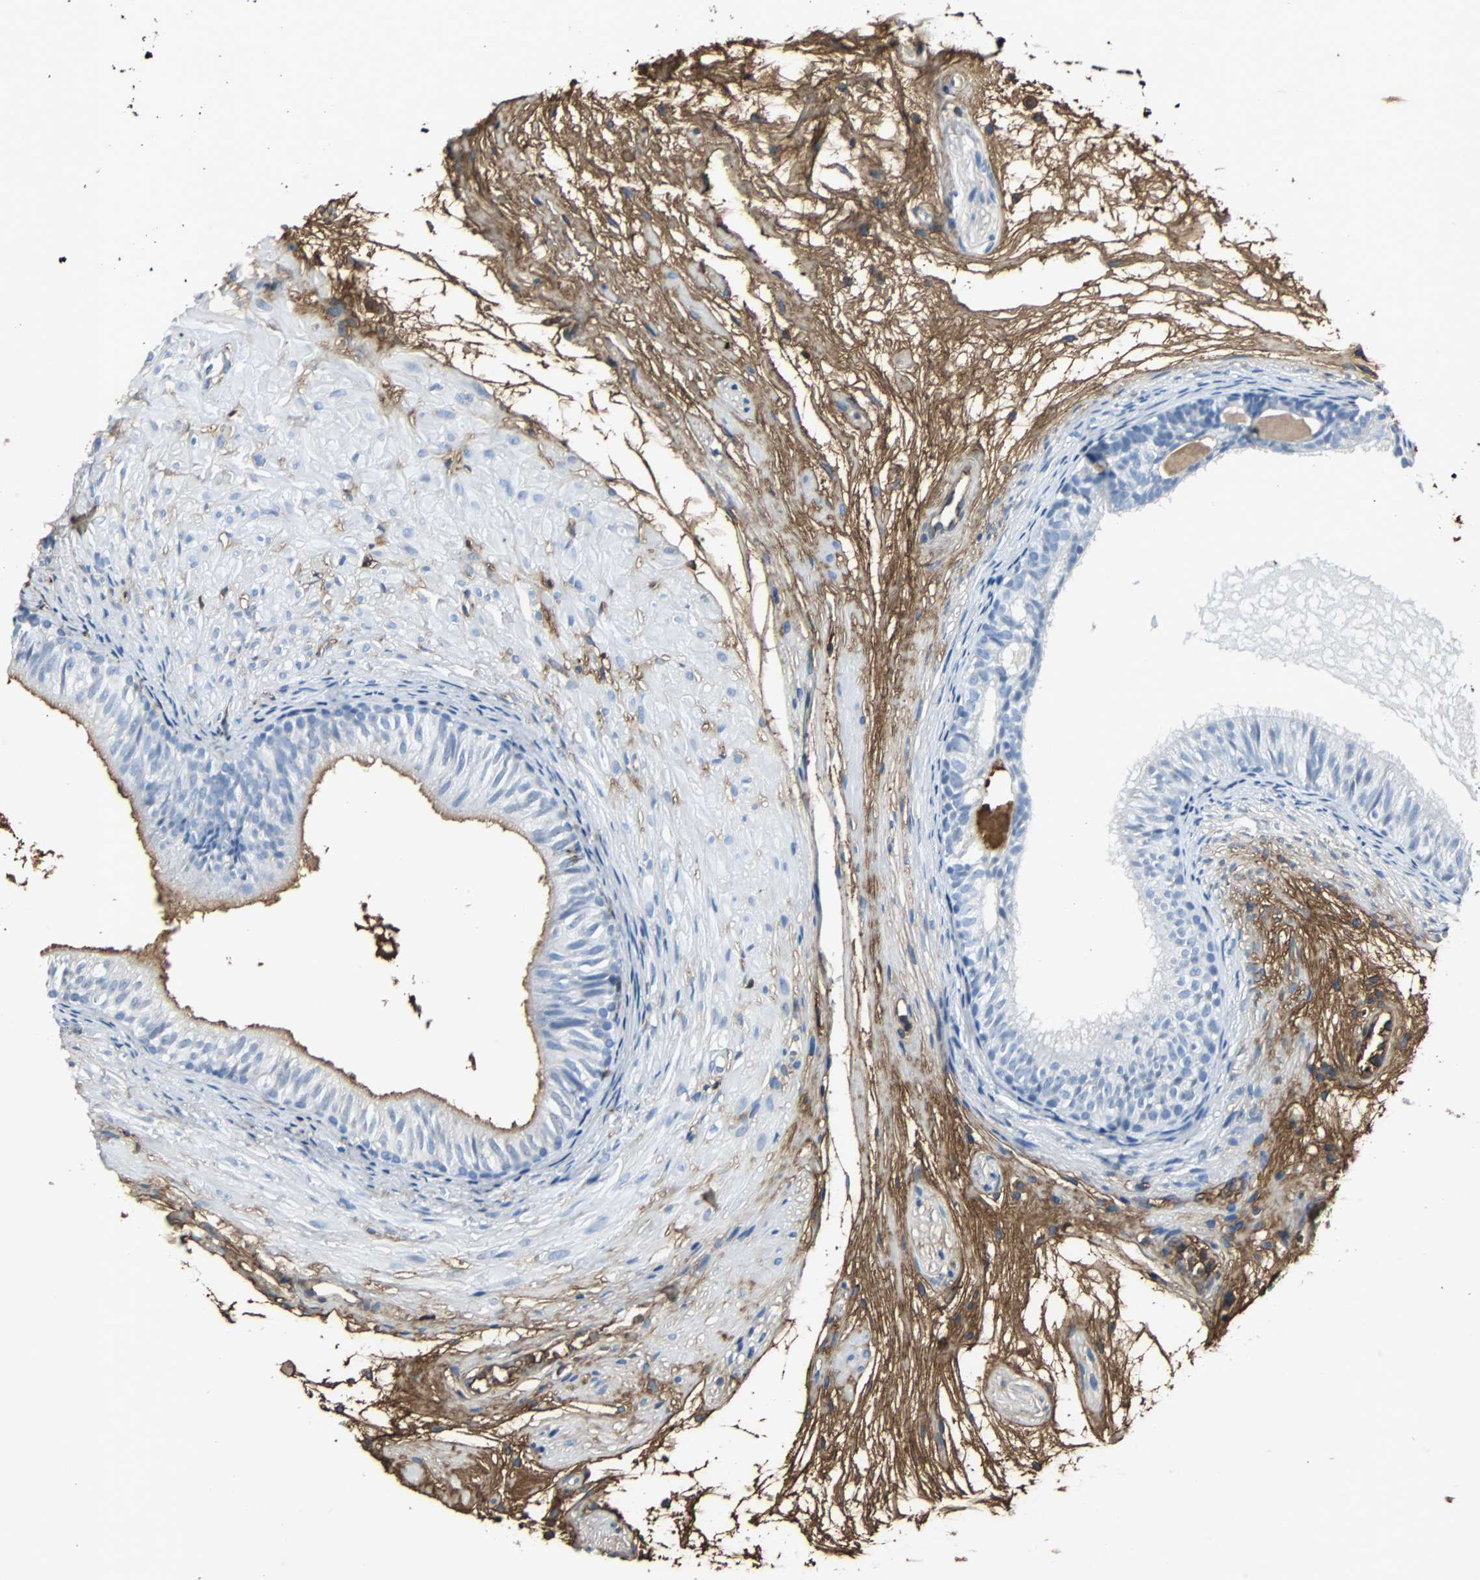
{"staining": {"intensity": "weak", "quantity": "25%-75%", "location": "cytoplasmic/membranous"}, "tissue": "epididymis", "cell_type": "Glandular cells", "image_type": "normal", "snomed": [{"axis": "morphology", "description": "Normal tissue, NOS"}, {"axis": "morphology", "description": "Atrophy, NOS"}, {"axis": "topography", "description": "Testis"}, {"axis": "topography", "description": "Epididymis"}], "caption": "The photomicrograph reveals staining of unremarkable epididymis, revealing weak cytoplasmic/membranous protein expression (brown color) within glandular cells. (brown staining indicates protein expression, while blue staining denotes nuclei).", "gene": "IGHA1", "patient": {"sex": "male", "age": 18}}